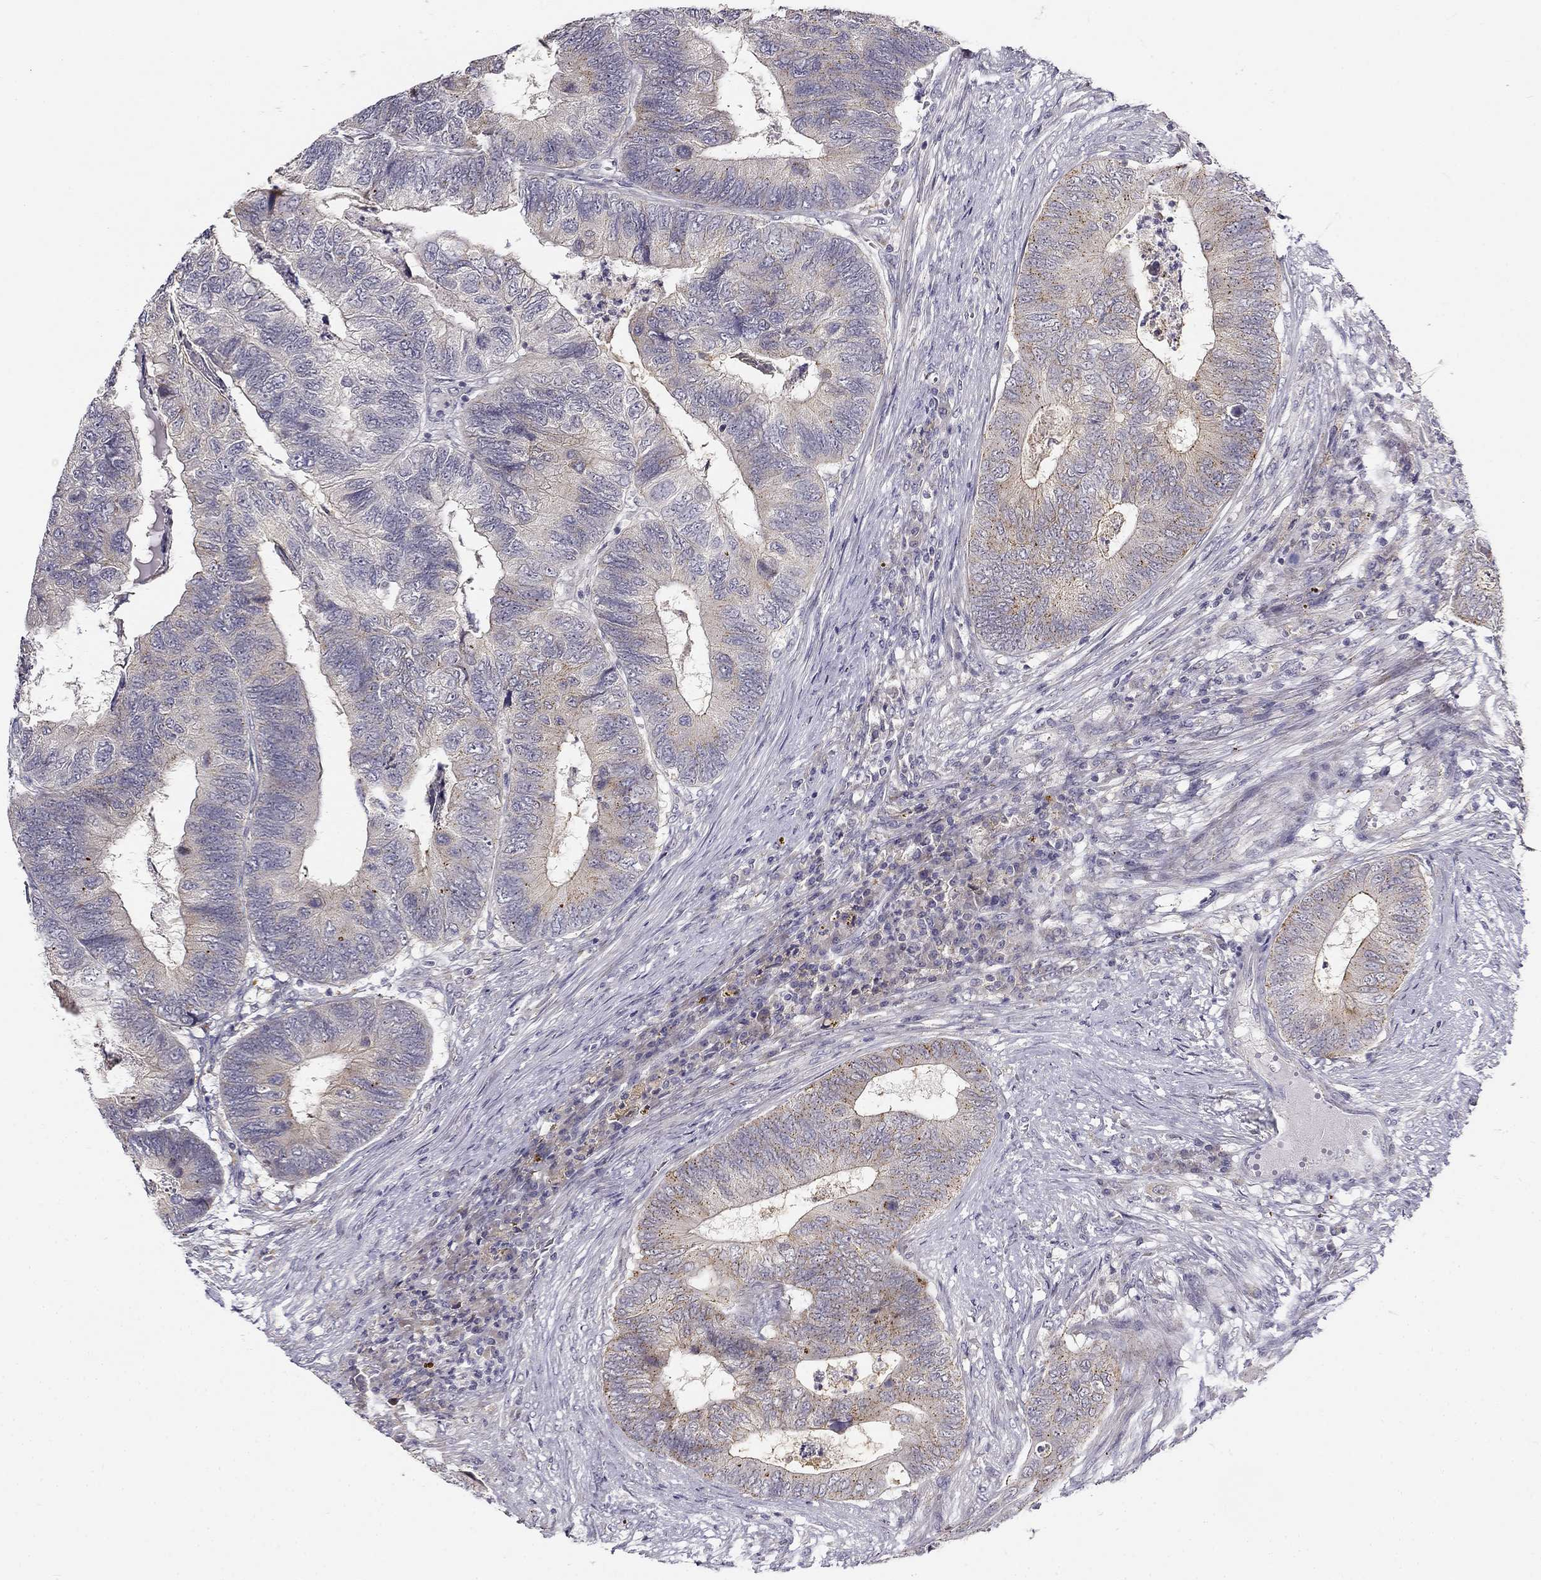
{"staining": {"intensity": "moderate", "quantity": "<25%", "location": "cytoplasmic/membranous"}, "tissue": "colorectal cancer", "cell_type": "Tumor cells", "image_type": "cancer", "snomed": [{"axis": "morphology", "description": "Adenocarcinoma, NOS"}, {"axis": "topography", "description": "Colon"}], "caption": "There is low levels of moderate cytoplasmic/membranous positivity in tumor cells of colorectal cancer (adenocarcinoma), as demonstrated by immunohistochemical staining (brown color).", "gene": "CNR1", "patient": {"sex": "female", "age": 67}}